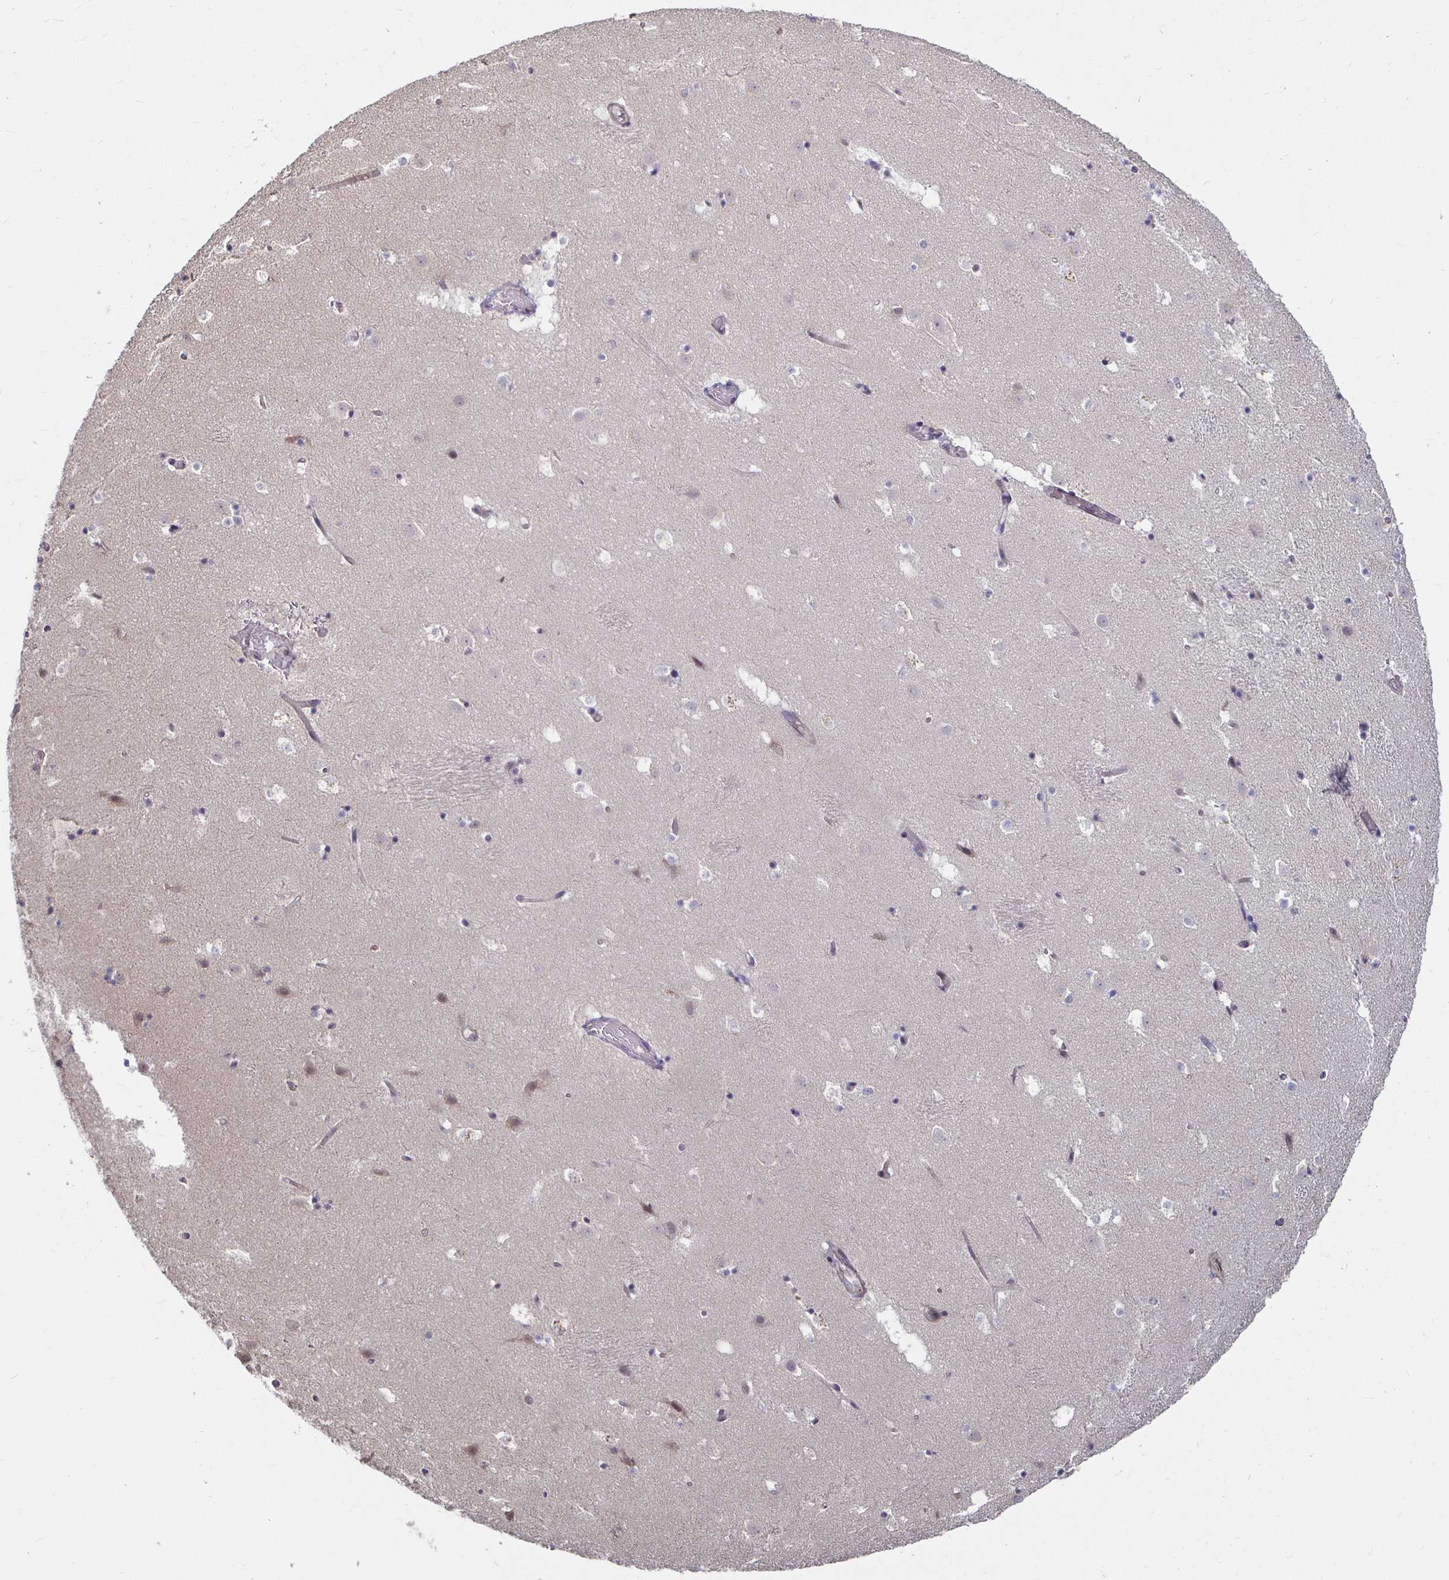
{"staining": {"intensity": "negative", "quantity": "none", "location": "none"}, "tissue": "caudate", "cell_type": "Glial cells", "image_type": "normal", "snomed": [{"axis": "morphology", "description": "Normal tissue, NOS"}, {"axis": "topography", "description": "Lateral ventricle wall"}], "caption": "This micrograph is of normal caudate stained with immunohistochemistry to label a protein in brown with the nuclei are counter-stained blue. There is no expression in glial cells.", "gene": "CAPN11", "patient": {"sex": "male", "age": 37}}